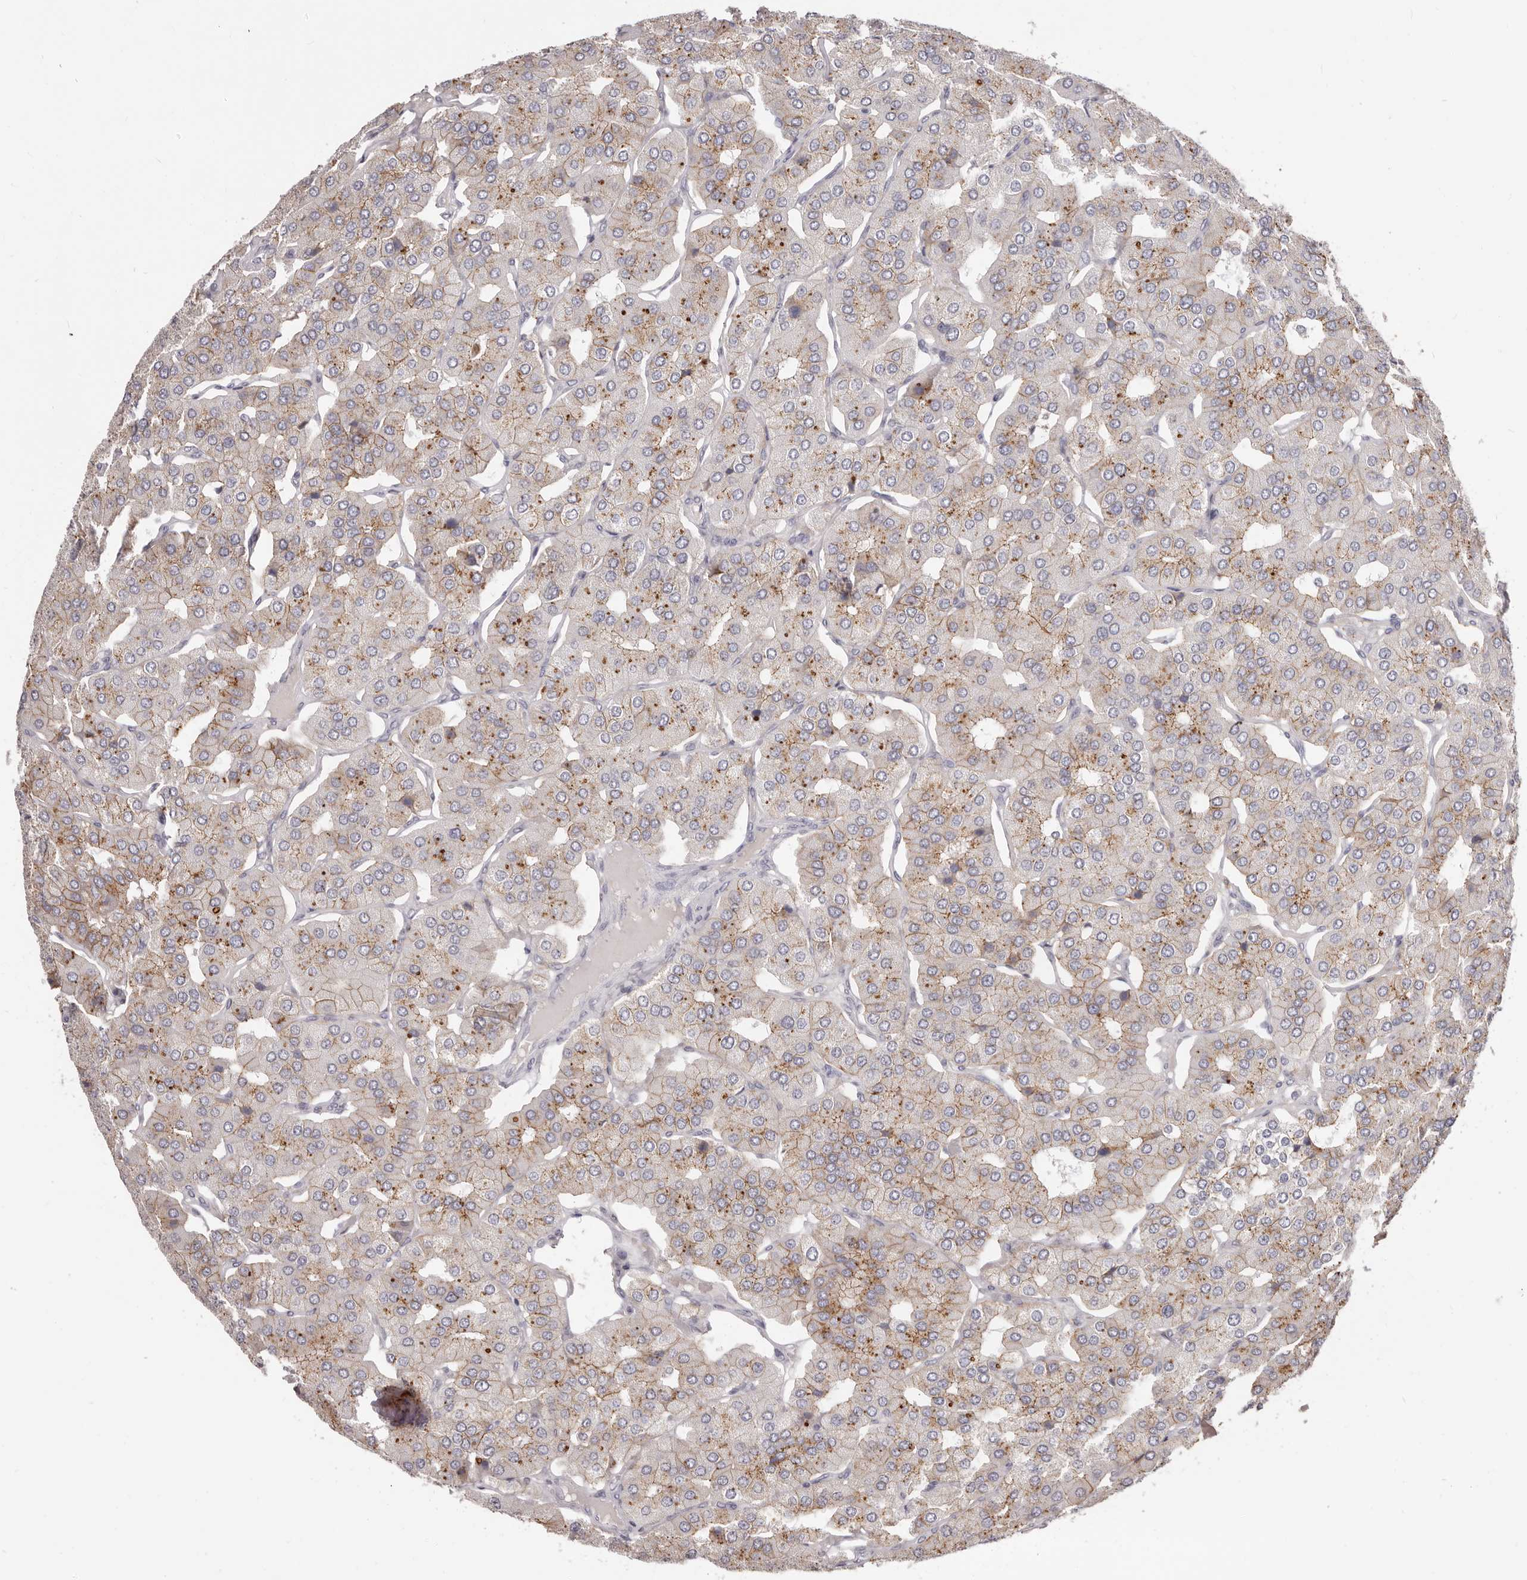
{"staining": {"intensity": "weak", "quantity": "25%-75%", "location": "cytoplasmic/membranous"}, "tissue": "parathyroid gland", "cell_type": "Glandular cells", "image_type": "normal", "snomed": [{"axis": "morphology", "description": "Normal tissue, NOS"}, {"axis": "morphology", "description": "Adenoma, NOS"}, {"axis": "topography", "description": "Parathyroid gland"}], "caption": "Weak cytoplasmic/membranous protein expression is present in about 25%-75% of glandular cells in parathyroid gland. The protein of interest is stained brown, and the nuclei are stained in blue (DAB (3,3'-diaminobenzidine) IHC with brightfield microscopy, high magnification).", "gene": "PCDHB6", "patient": {"sex": "female", "age": 86}}